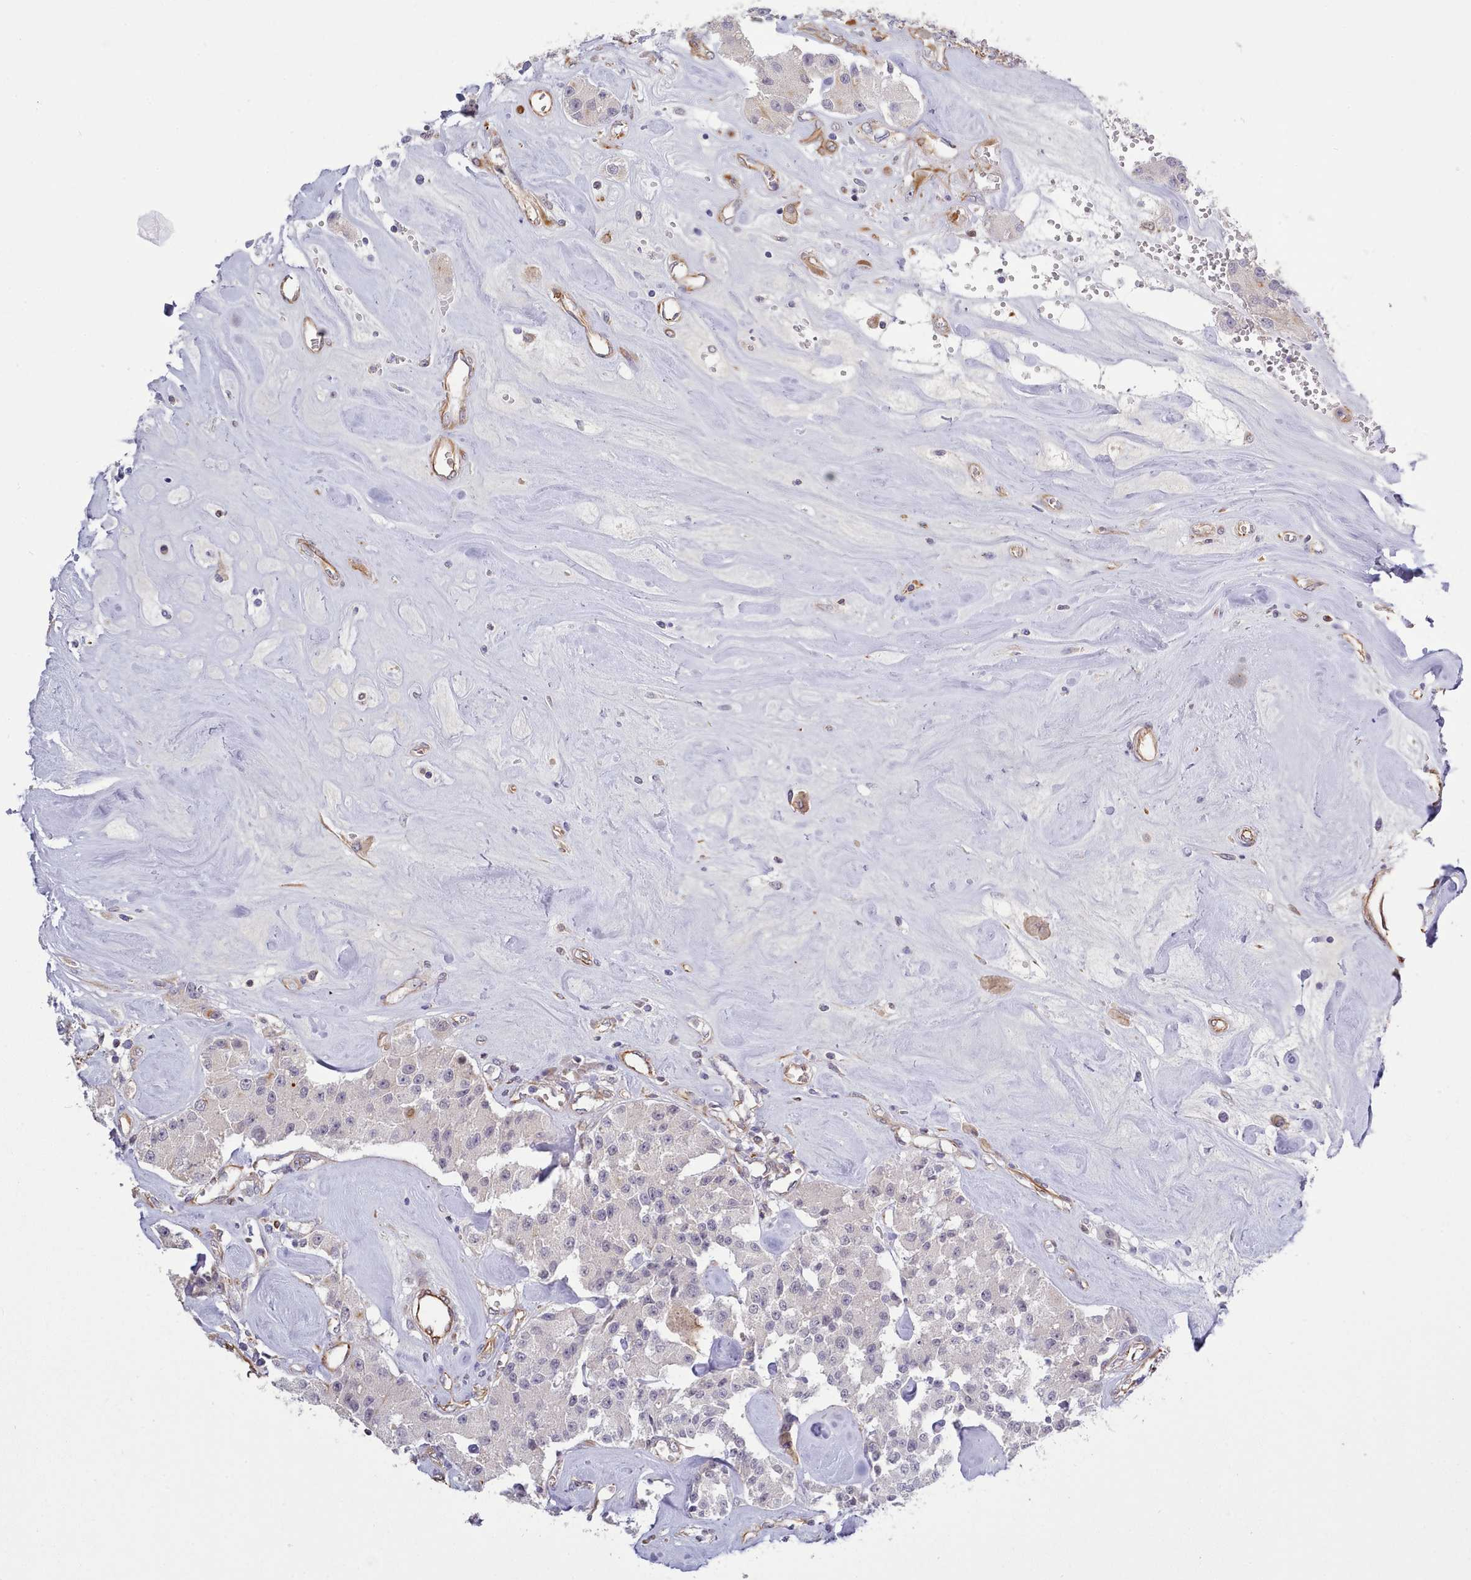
{"staining": {"intensity": "negative", "quantity": "none", "location": "none"}, "tissue": "carcinoid", "cell_type": "Tumor cells", "image_type": "cancer", "snomed": [{"axis": "morphology", "description": "Carcinoid, malignant, NOS"}, {"axis": "topography", "description": "Pancreas"}], "caption": "Immunohistochemistry of human carcinoid (malignant) demonstrates no staining in tumor cells.", "gene": "ZC3H13", "patient": {"sex": "male", "age": 41}}